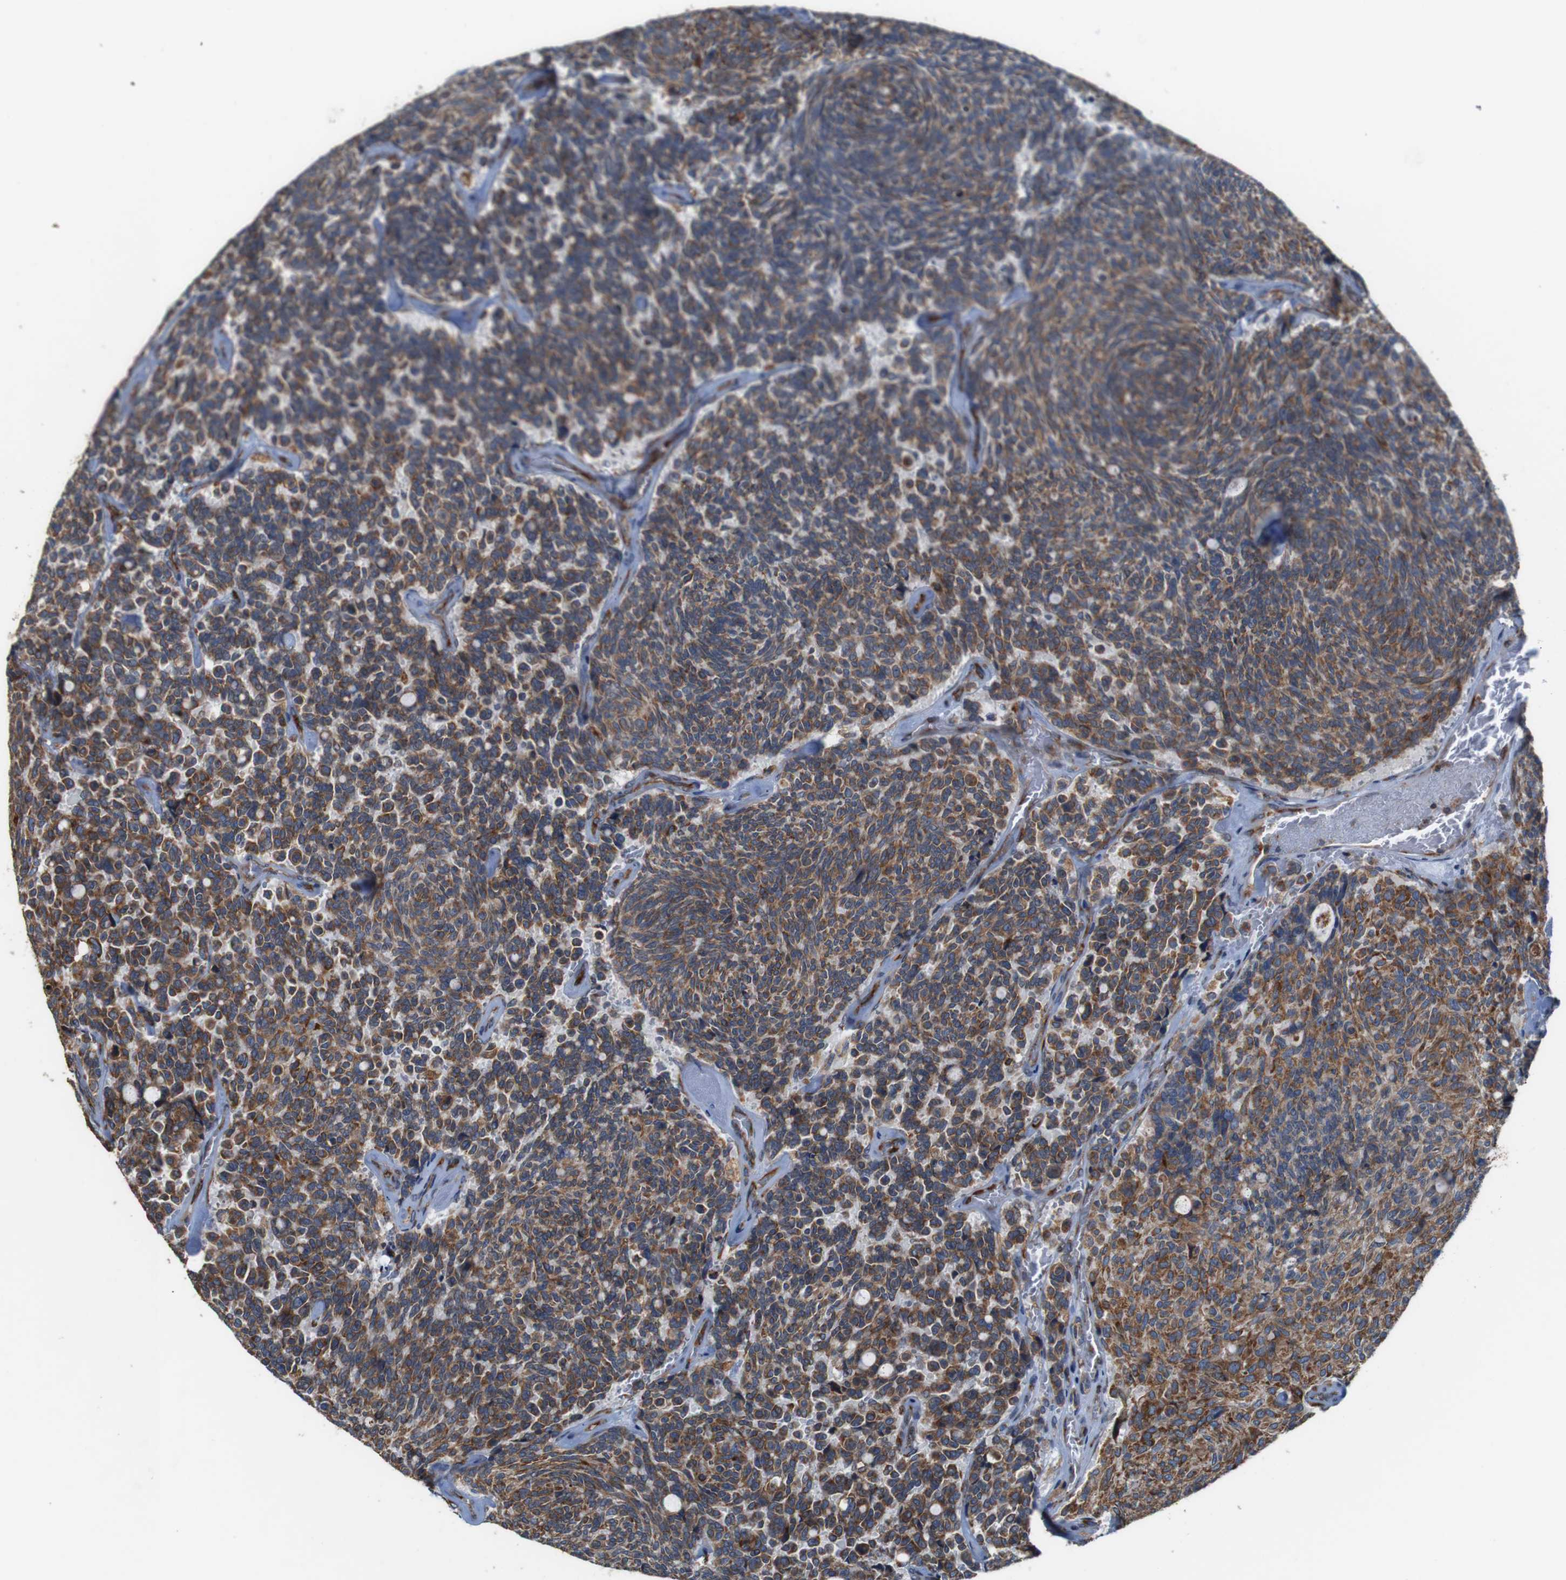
{"staining": {"intensity": "moderate", "quantity": ">75%", "location": "cytoplasmic/membranous"}, "tissue": "carcinoid", "cell_type": "Tumor cells", "image_type": "cancer", "snomed": [{"axis": "morphology", "description": "Carcinoid, malignant, NOS"}, {"axis": "topography", "description": "Pancreas"}], "caption": "A brown stain labels moderate cytoplasmic/membranous expression of a protein in human carcinoid tumor cells.", "gene": "UGGT1", "patient": {"sex": "female", "age": 54}}